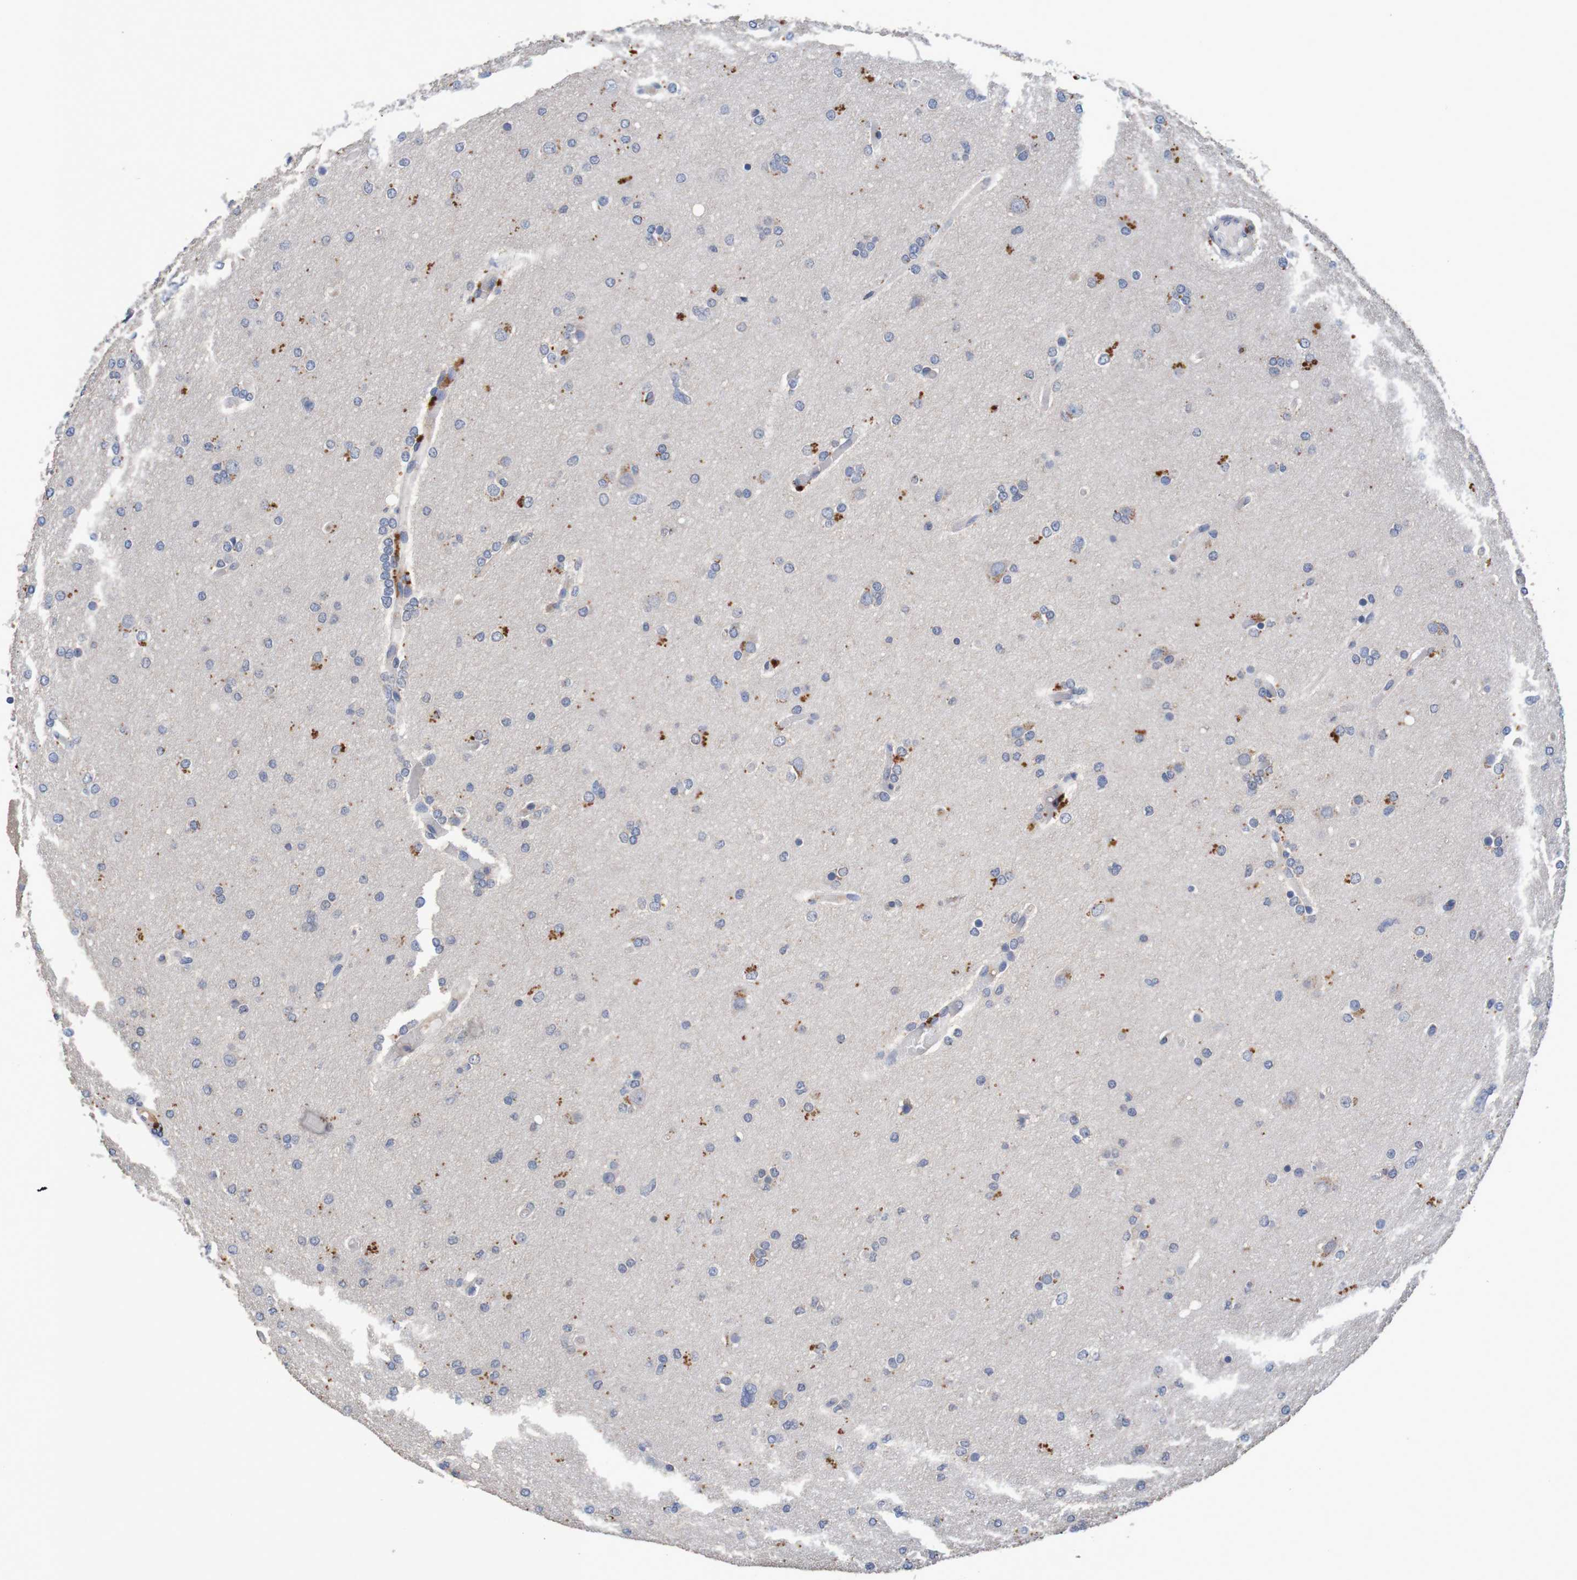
{"staining": {"intensity": "moderate", "quantity": "<25%", "location": "cytoplasmic/membranous"}, "tissue": "glioma", "cell_type": "Tumor cells", "image_type": "cancer", "snomed": [{"axis": "morphology", "description": "Glioma, malignant, High grade"}, {"axis": "topography", "description": "Cerebral cortex"}], "caption": "A brown stain shows moderate cytoplasmic/membranous positivity of a protein in malignant high-grade glioma tumor cells. The staining was performed using DAB (3,3'-diaminobenzidine), with brown indicating positive protein expression. Nuclei are stained blue with hematoxylin.", "gene": "LTA", "patient": {"sex": "female", "age": 36}}